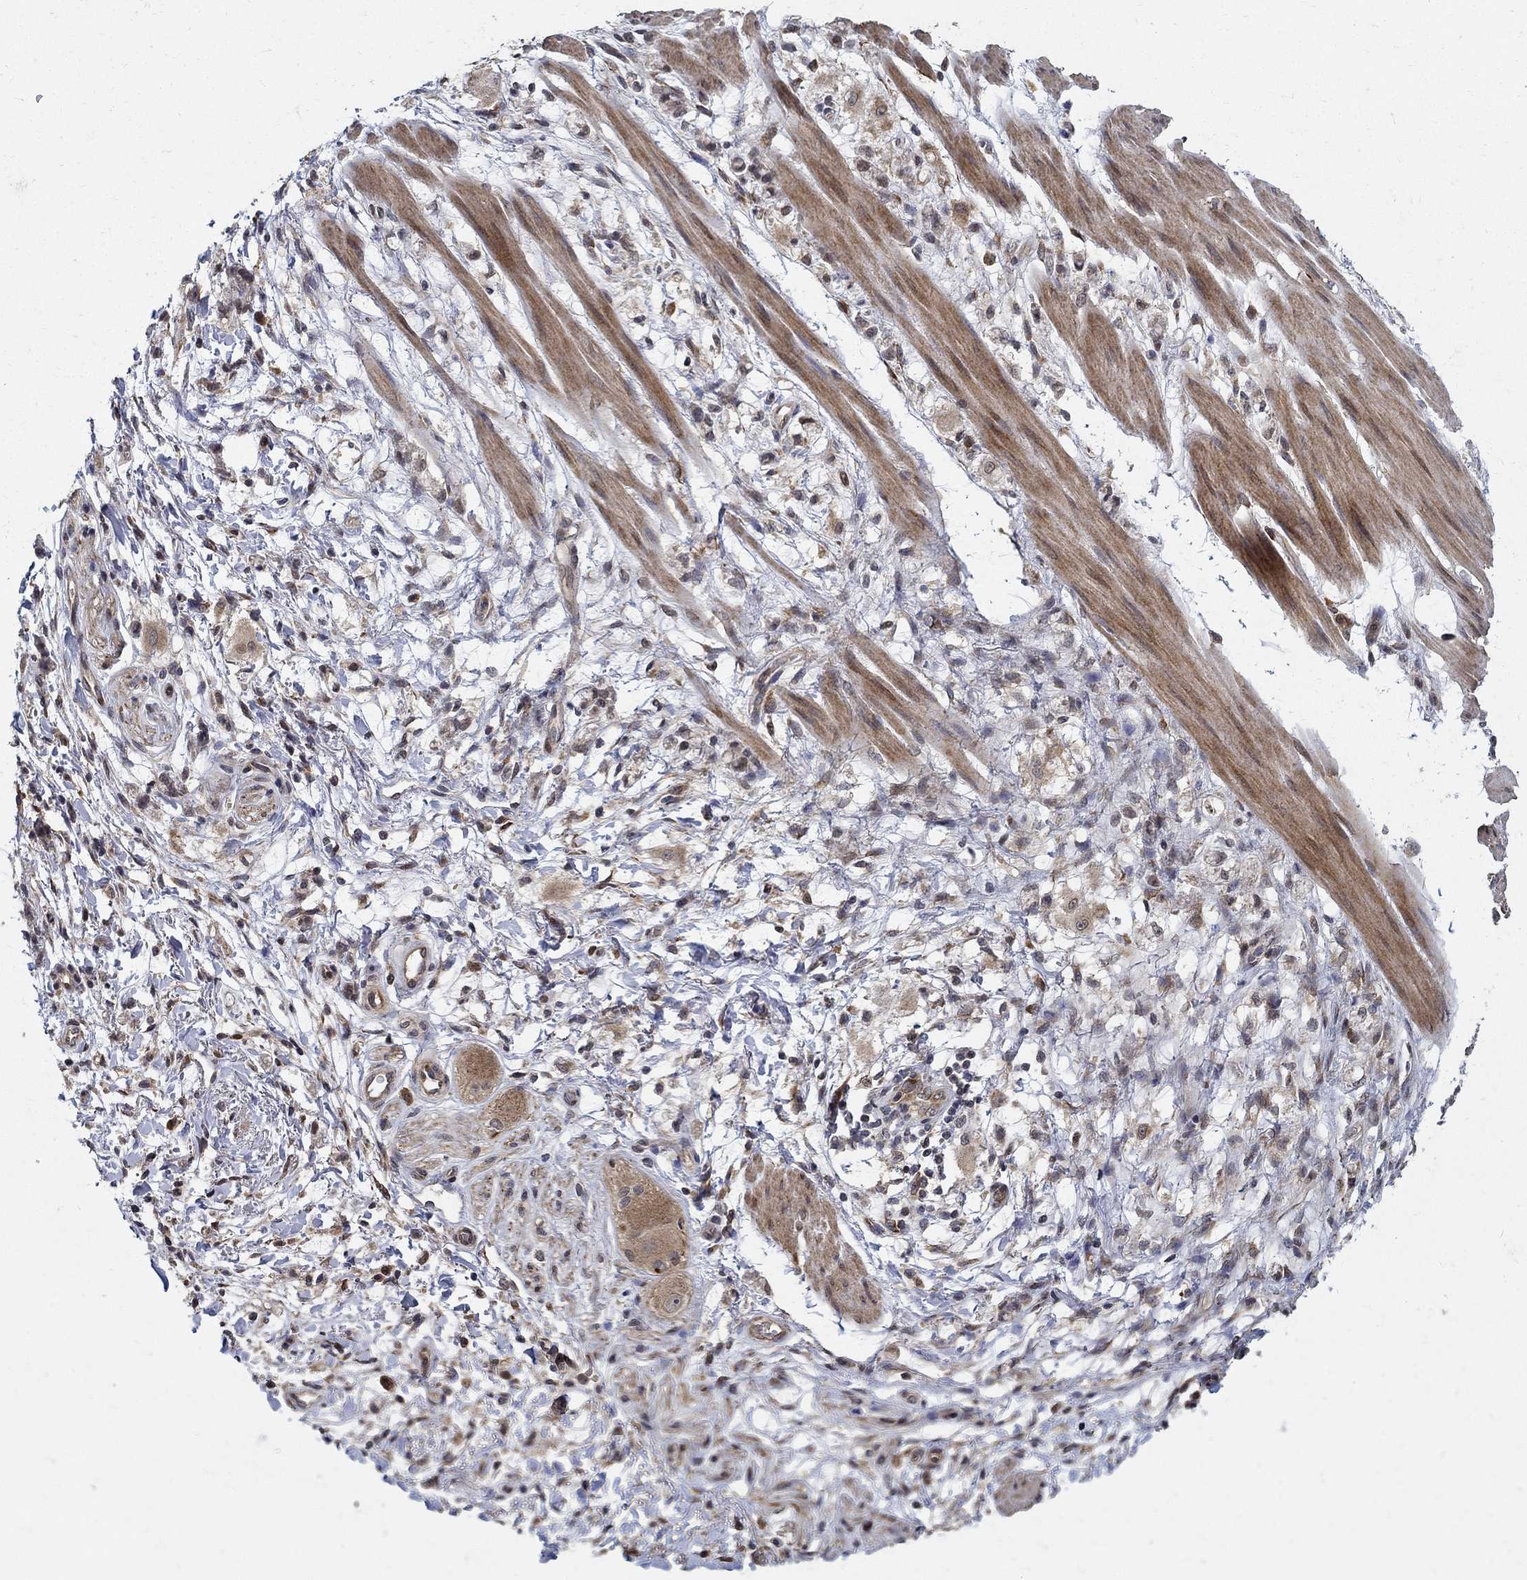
{"staining": {"intensity": "weak", "quantity": ">75%", "location": "cytoplasmic/membranous"}, "tissue": "stomach cancer", "cell_type": "Tumor cells", "image_type": "cancer", "snomed": [{"axis": "morphology", "description": "Adenocarcinoma, NOS"}, {"axis": "topography", "description": "Stomach"}], "caption": "A brown stain highlights weak cytoplasmic/membranous staining of a protein in stomach cancer (adenocarcinoma) tumor cells. The staining was performed using DAB to visualize the protein expression in brown, while the nuclei were stained in blue with hematoxylin (Magnification: 20x).", "gene": "ZNF594", "patient": {"sex": "female", "age": 60}}